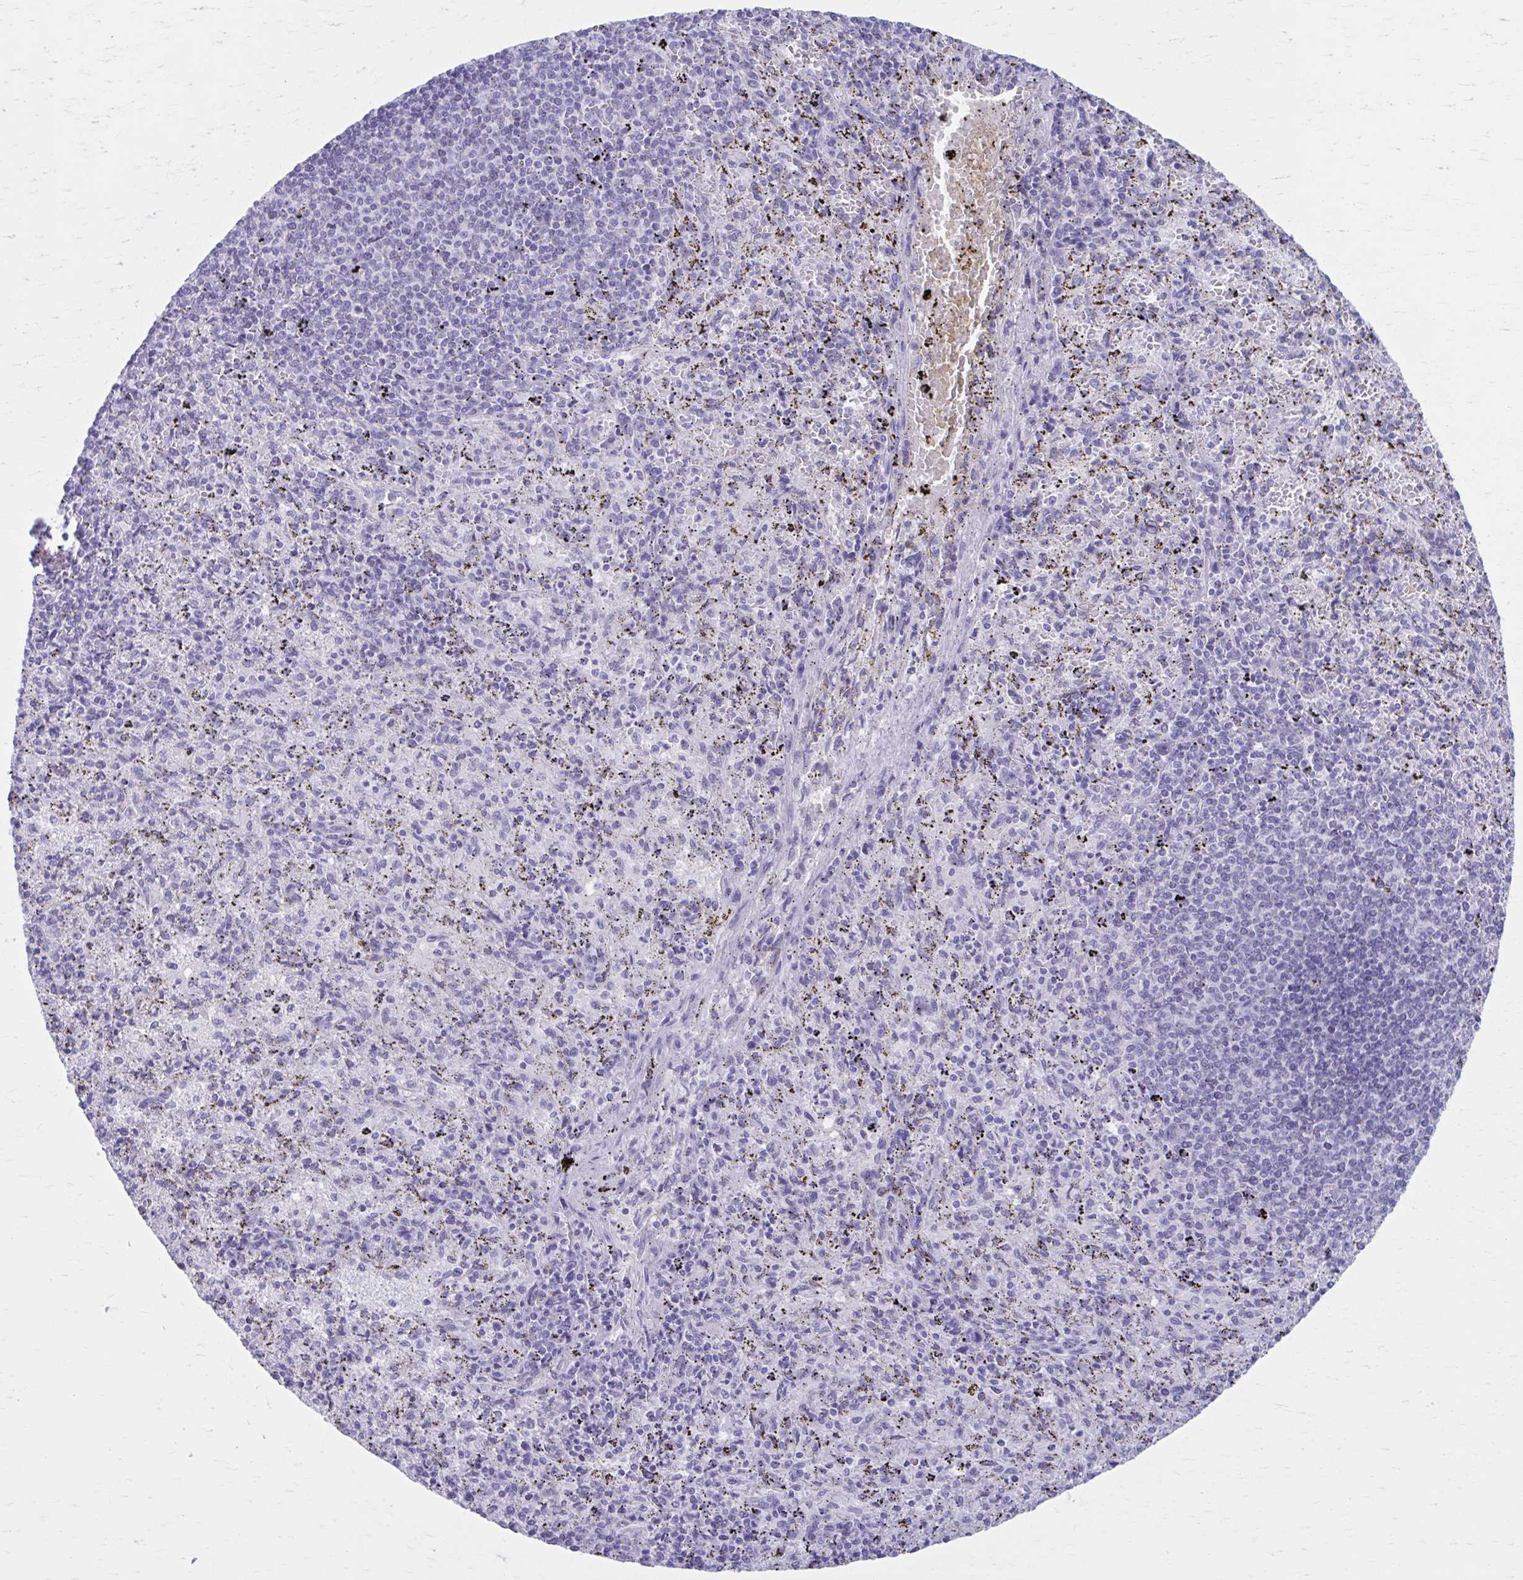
{"staining": {"intensity": "negative", "quantity": "none", "location": "none"}, "tissue": "spleen", "cell_type": "Cells in red pulp", "image_type": "normal", "snomed": [{"axis": "morphology", "description": "Normal tissue, NOS"}, {"axis": "topography", "description": "Spleen"}], "caption": "Immunohistochemistry (IHC) image of normal spleen stained for a protein (brown), which displays no staining in cells in red pulp.", "gene": "KCNE2", "patient": {"sex": "male", "age": 57}}